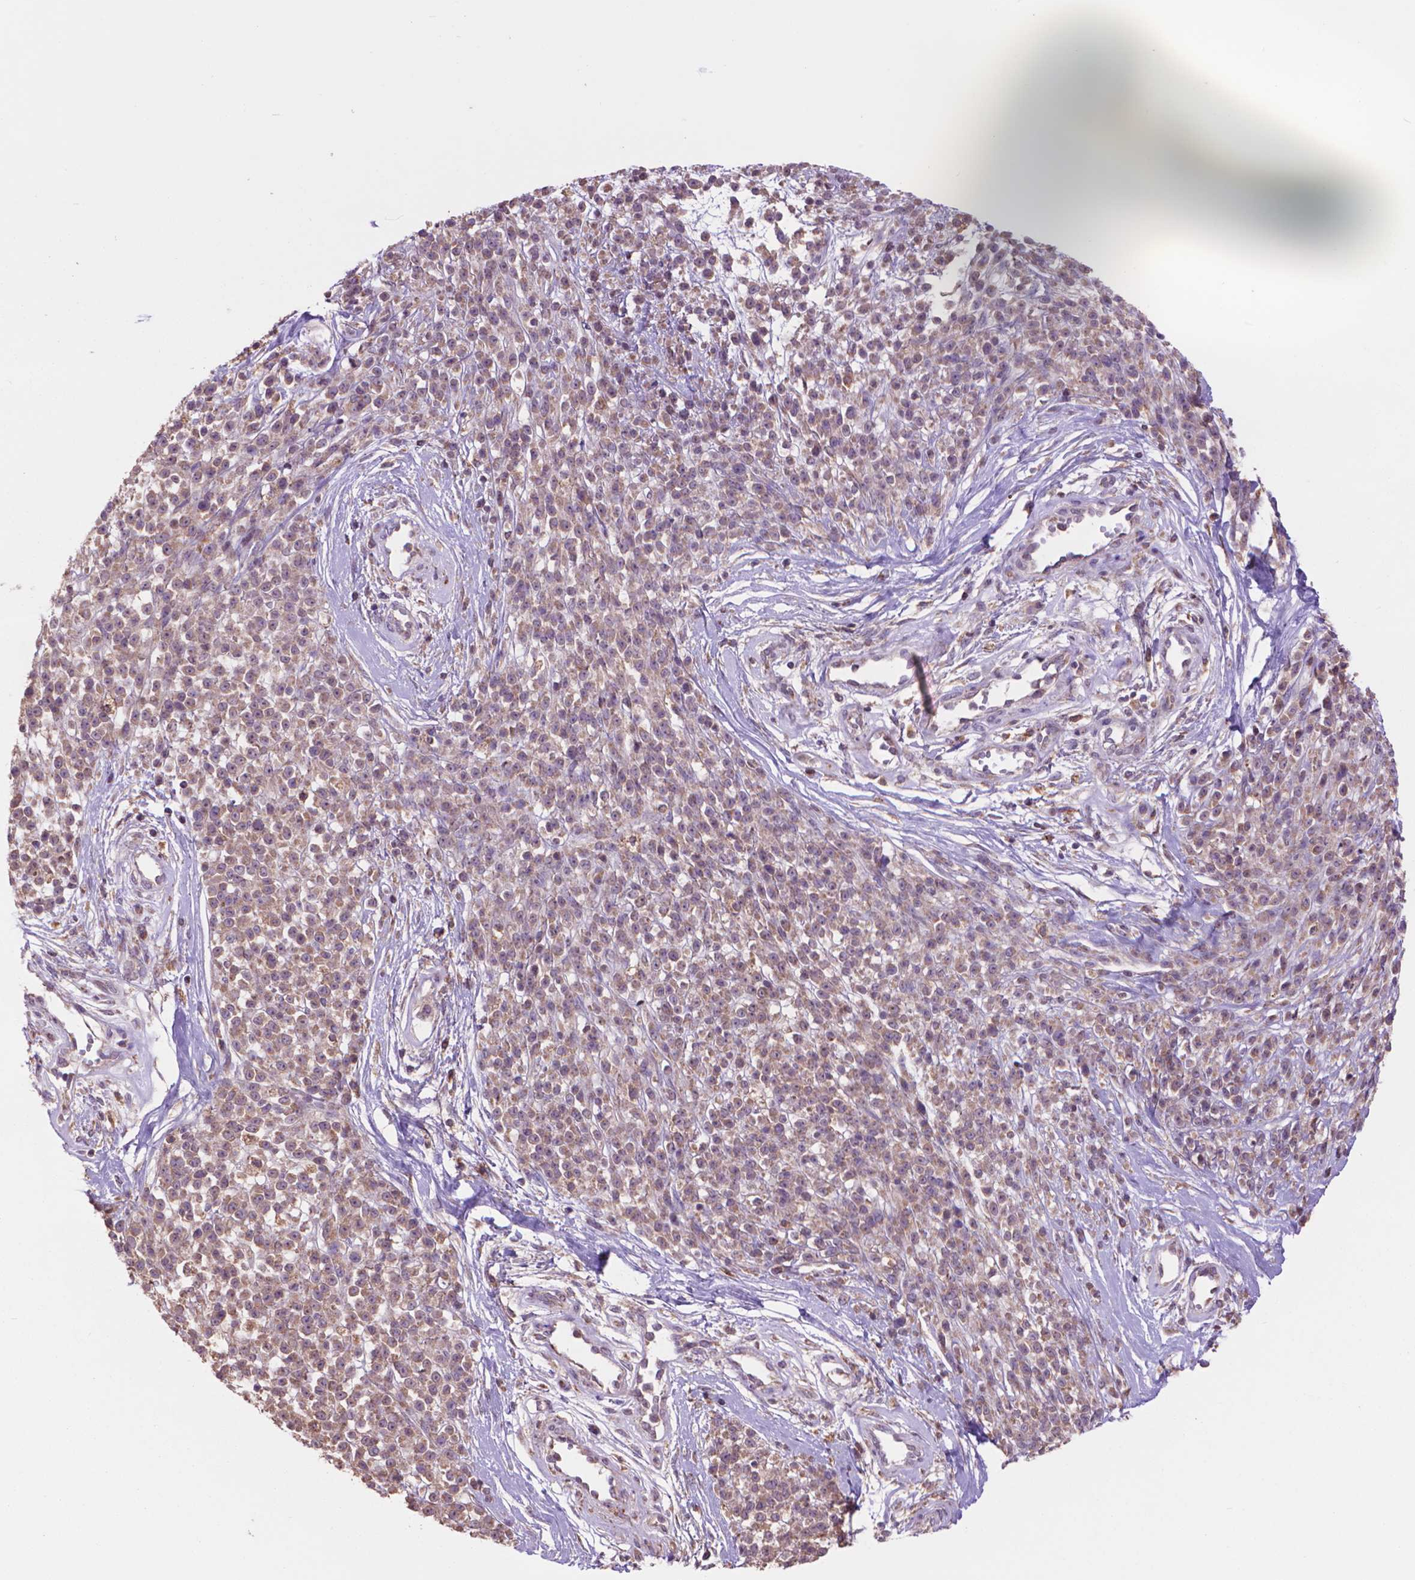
{"staining": {"intensity": "weak", "quantity": ">75%", "location": "cytoplasmic/membranous"}, "tissue": "melanoma", "cell_type": "Tumor cells", "image_type": "cancer", "snomed": [{"axis": "morphology", "description": "Malignant melanoma, NOS"}, {"axis": "topography", "description": "Skin"}, {"axis": "topography", "description": "Skin of trunk"}], "caption": "Brown immunohistochemical staining in malignant melanoma displays weak cytoplasmic/membranous staining in approximately >75% of tumor cells.", "gene": "GLB1", "patient": {"sex": "male", "age": 74}}